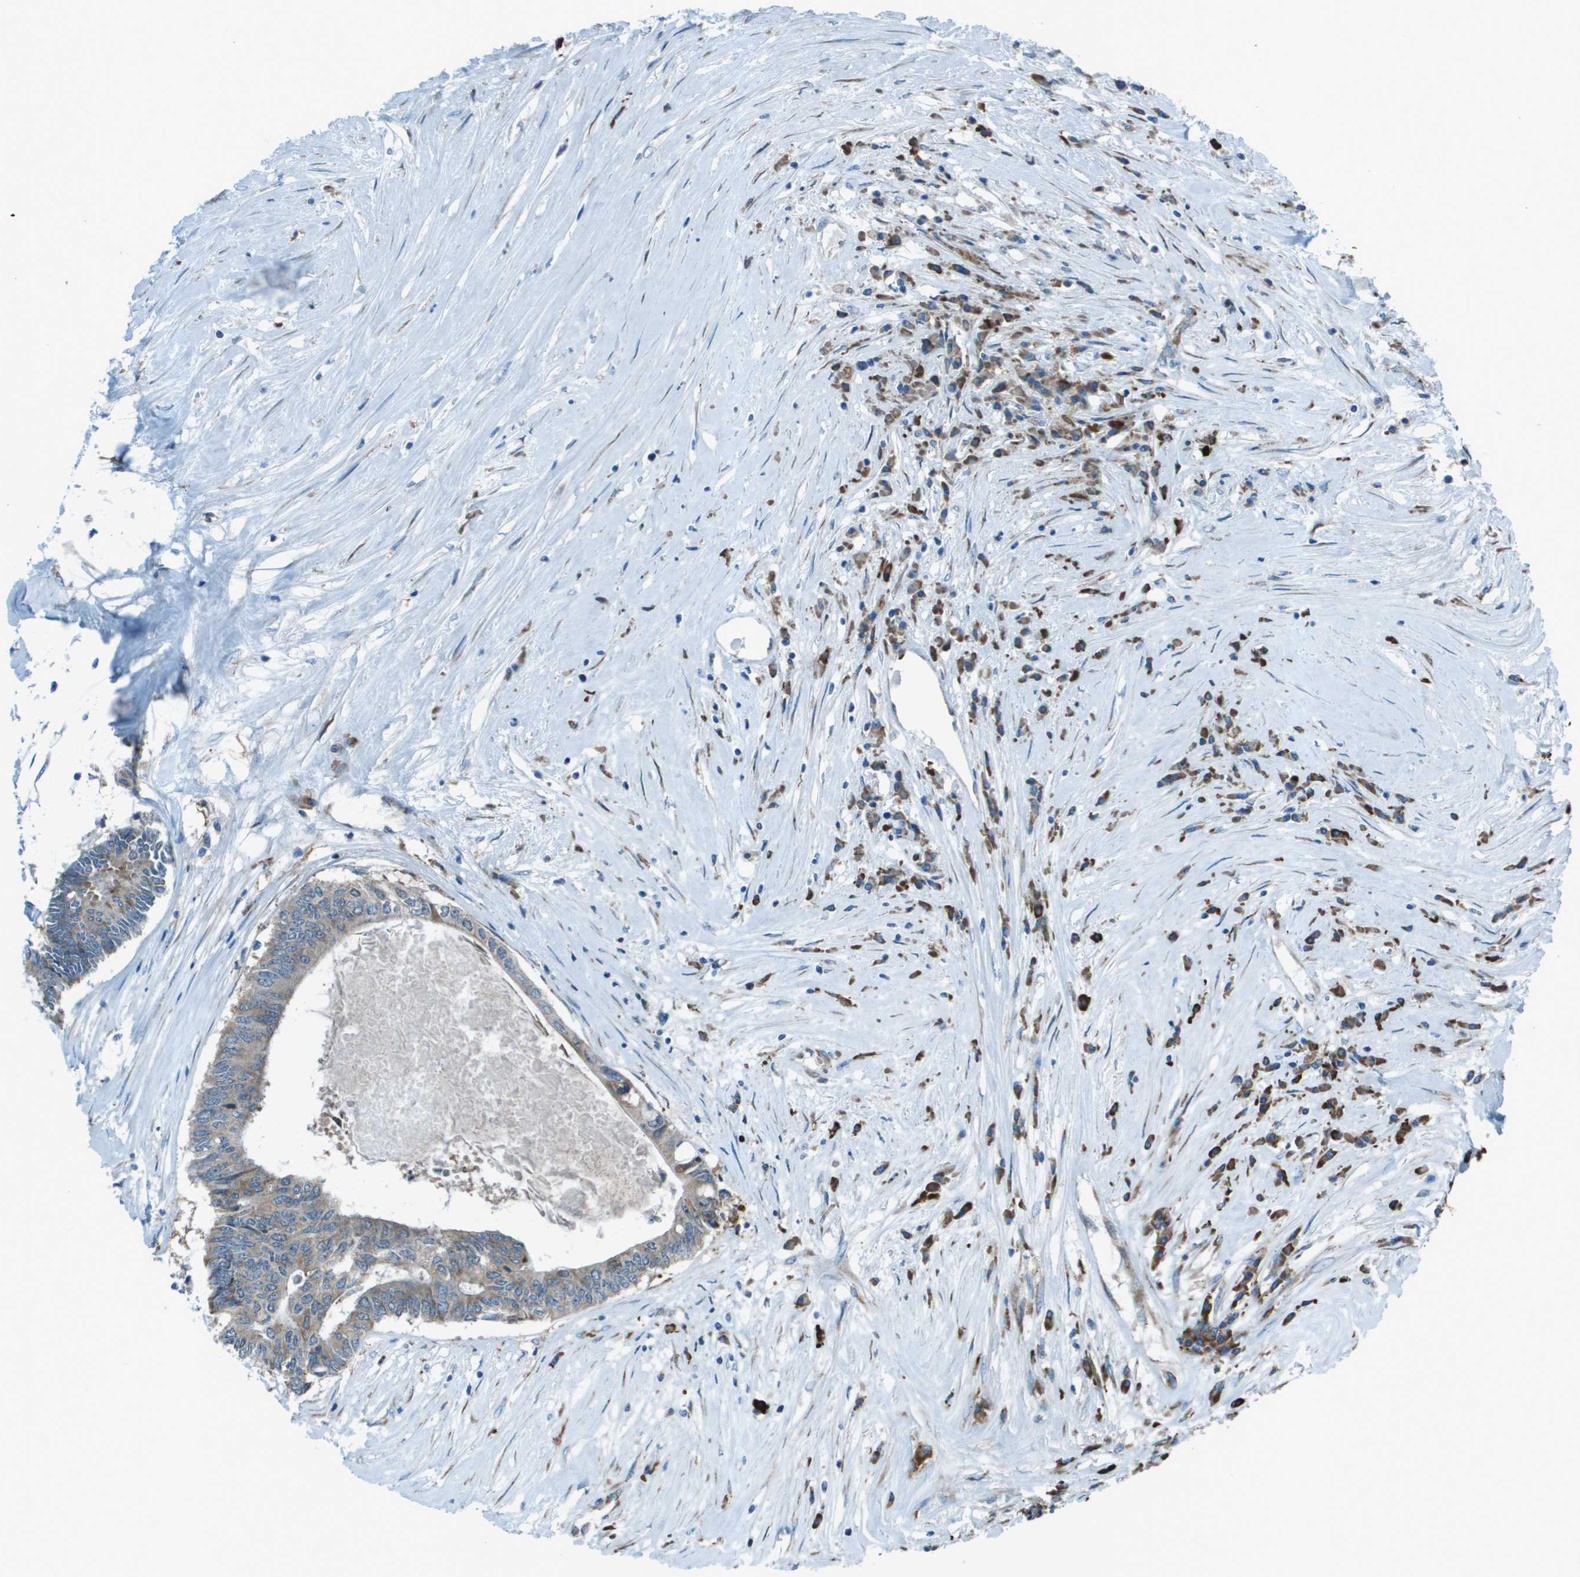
{"staining": {"intensity": "negative", "quantity": "none", "location": "none"}, "tissue": "colorectal cancer", "cell_type": "Tumor cells", "image_type": "cancer", "snomed": [{"axis": "morphology", "description": "Adenocarcinoma, NOS"}, {"axis": "topography", "description": "Rectum"}], "caption": "Tumor cells are negative for protein expression in human colorectal adenocarcinoma.", "gene": "UTS2", "patient": {"sex": "male", "age": 63}}